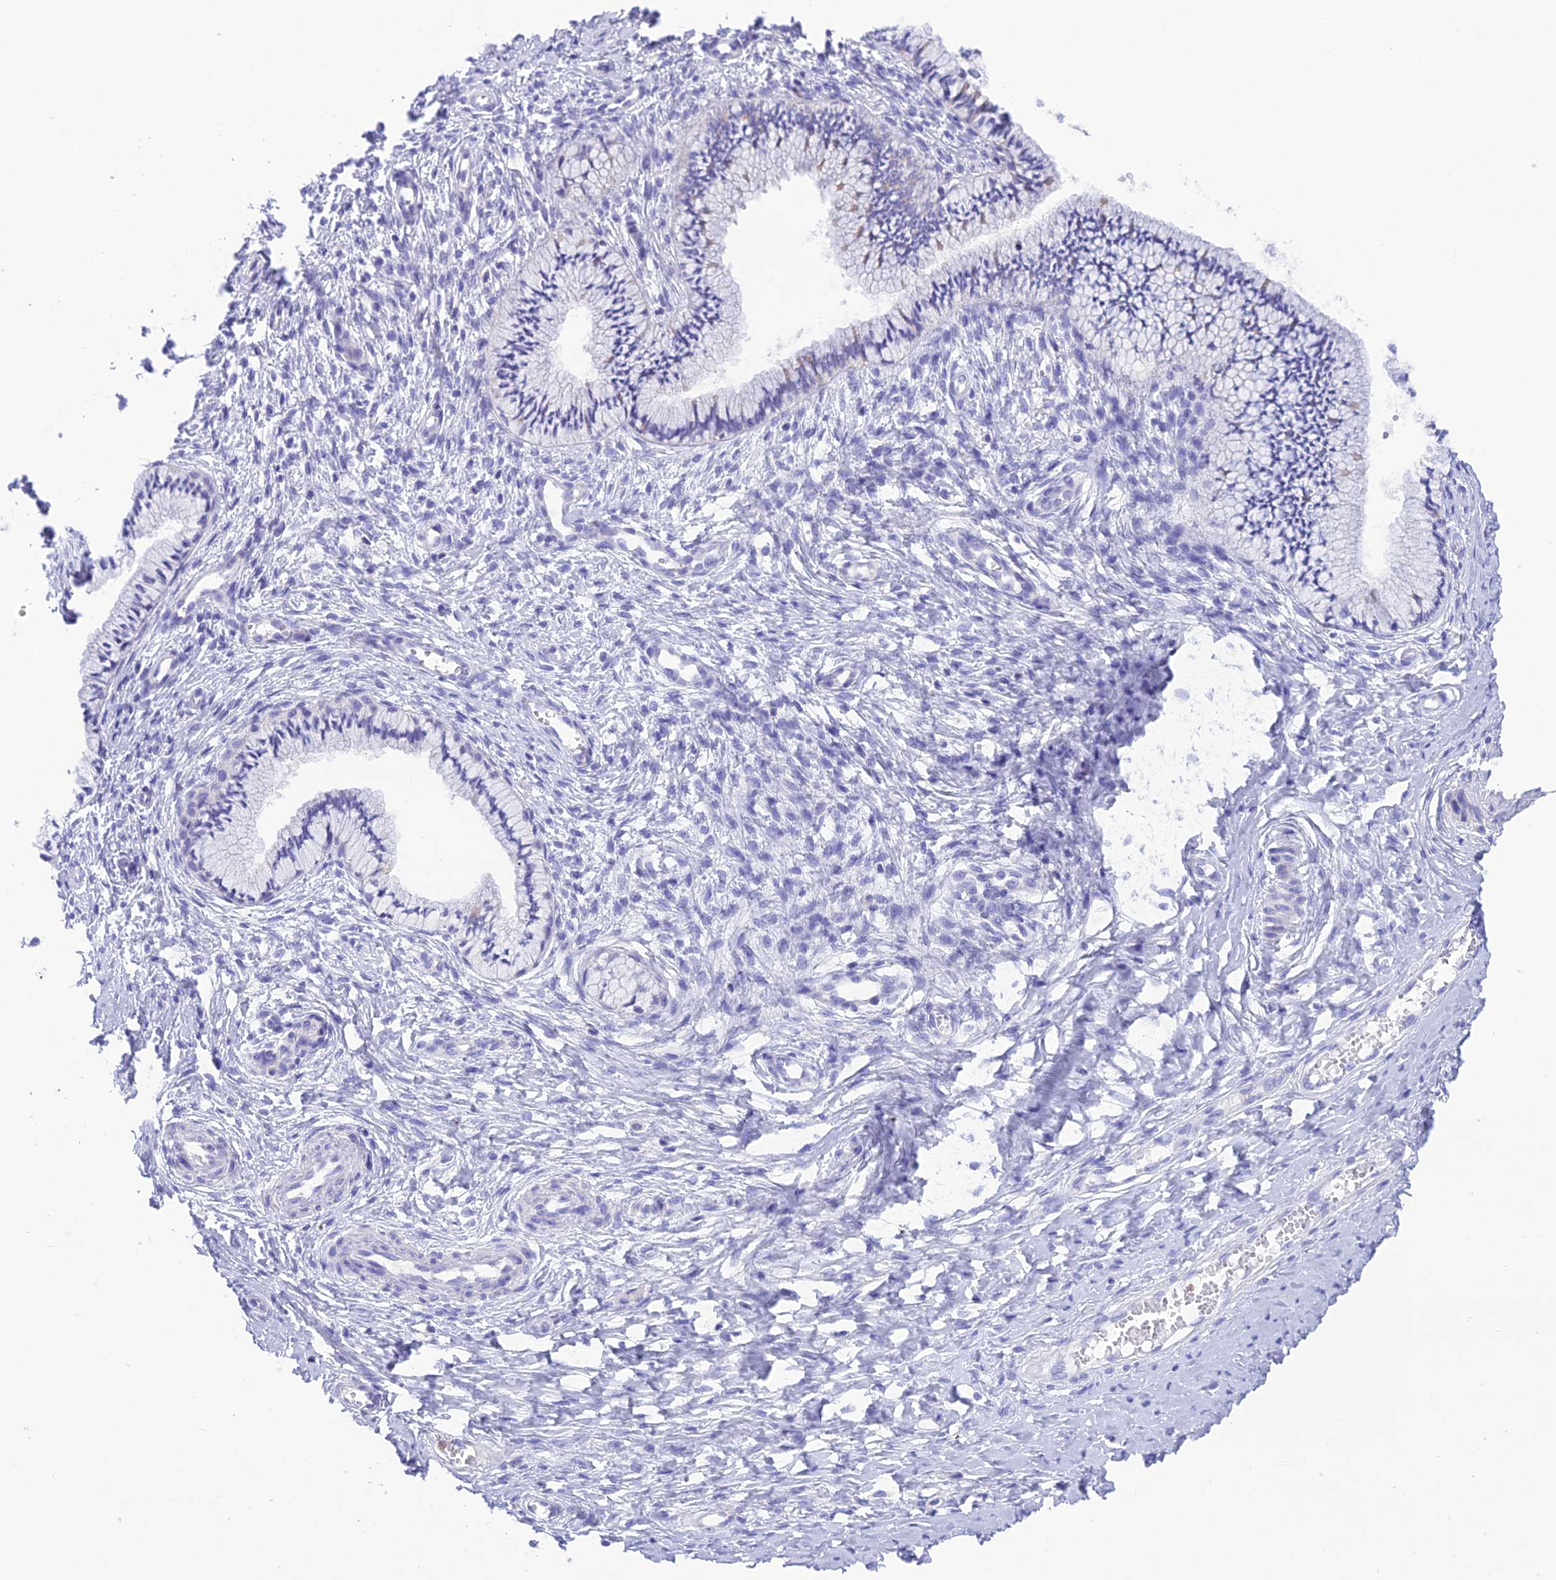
{"staining": {"intensity": "negative", "quantity": "none", "location": "none"}, "tissue": "cervix", "cell_type": "Glandular cells", "image_type": "normal", "snomed": [{"axis": "morphology", "description": "Normal tissue, NOS"}, {"axis": "topography", "description": "Cervix"}], "caption": "Glandular cells show no significant staining in unremarkable cervix. (Stains: DAB (3,3'-diaminobenzidine) immunohistochemistry (IHC) with hematoxylin counter stain, Microscopy: brightfield microscopy at high magnification).", "gene": "KIAA0408", "patient": {"sex": "female", "age": 36}}